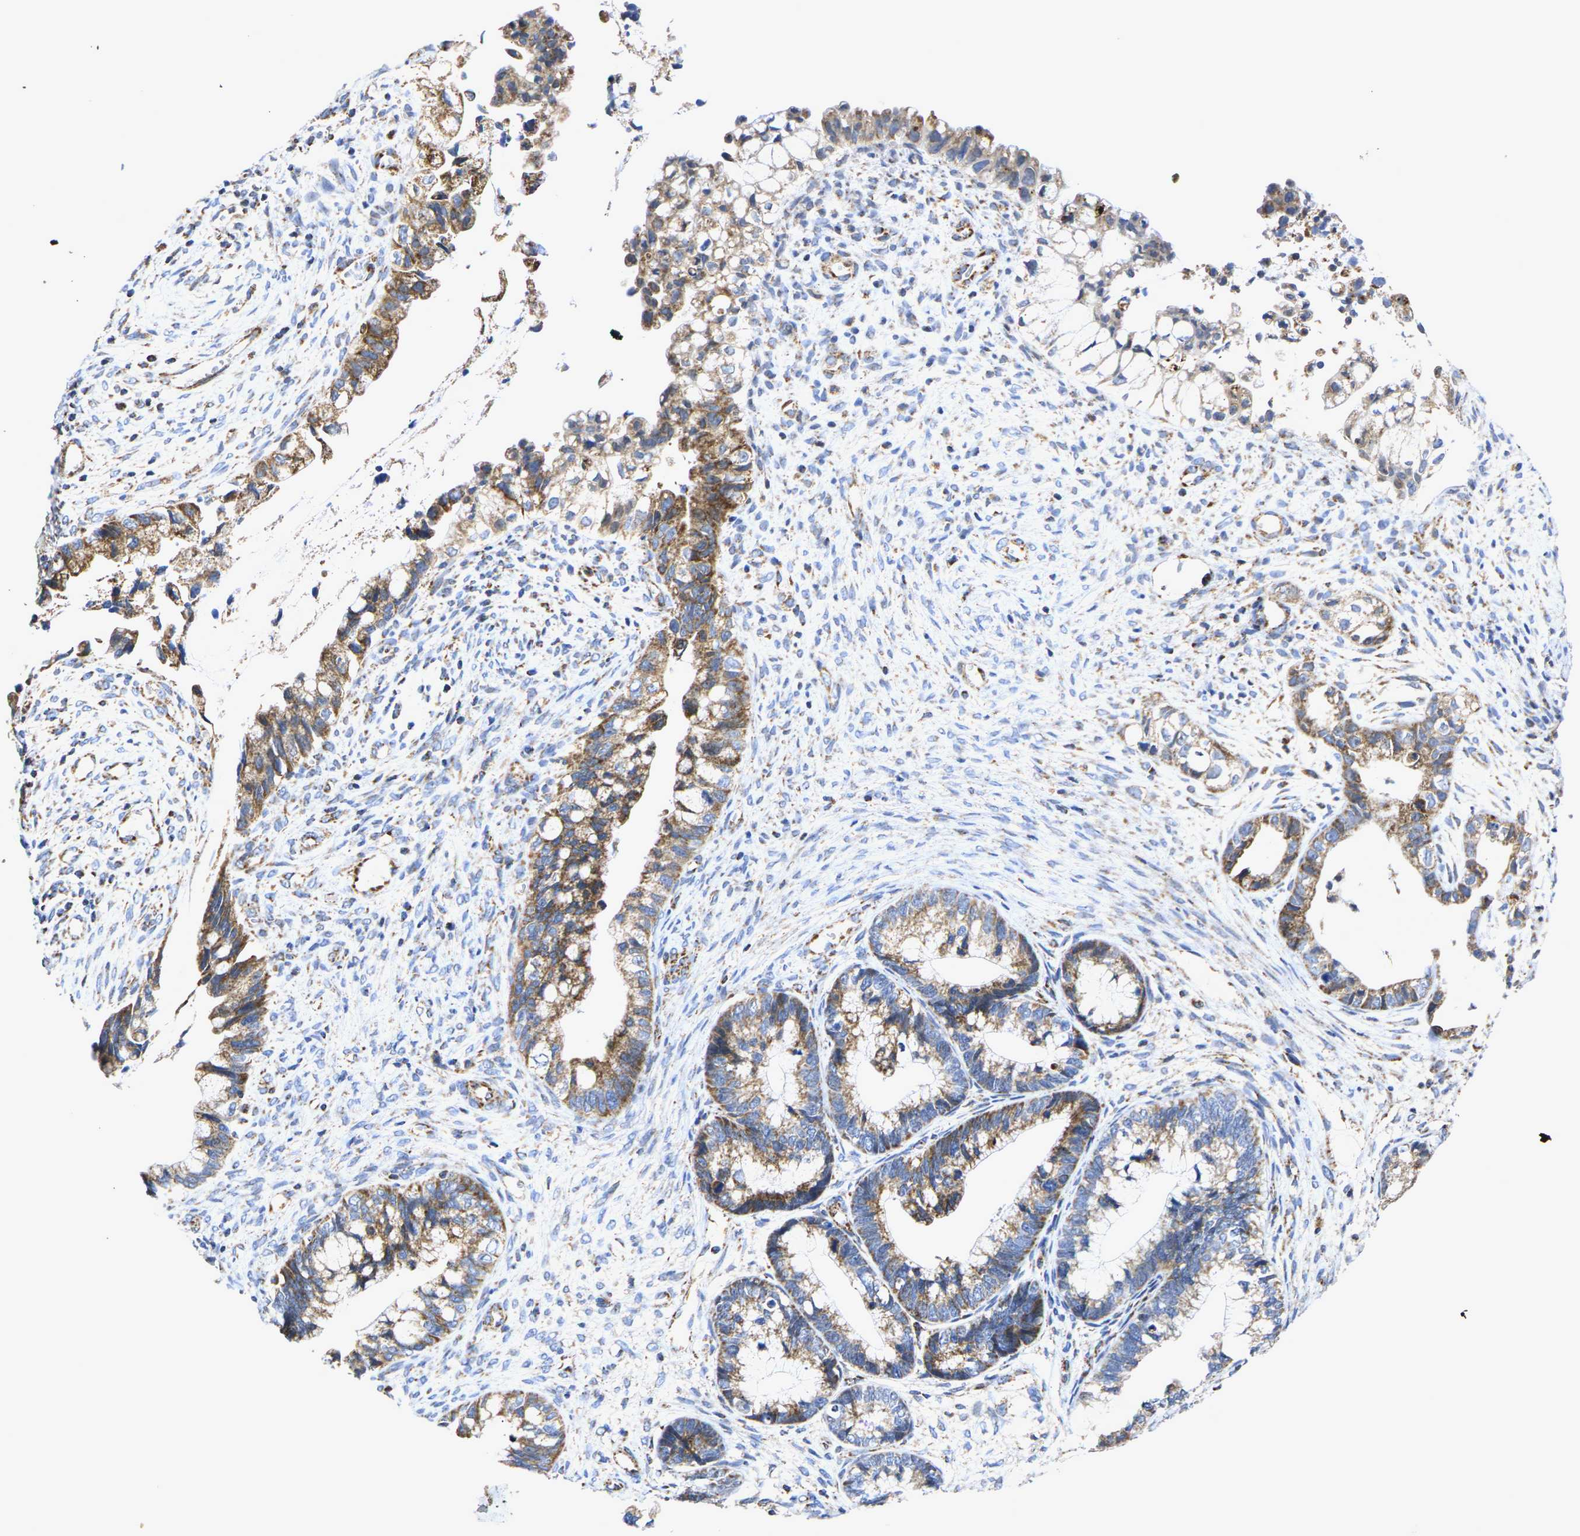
{"staining": {"intensity": "strong", "quantity": ">75%", "location": "cytoplasmic/membranous"}, "tissue": "cervical cancer", "cell_type": "Tumor cells", "image_type": "cancer", "snomed": [{"axis": "morphology", "description": "Adenocarcinoma, NOS"}, {"axis": "topography", "description": "Cervix"}], "caption": "The immunohistochemical stain highlights strong cytoplasmic/membranous staining in tumor cells of cervical adenocarcinoma tissue. The staining was performed using DAB (3,3'-diaminobenzidine) to visualize the protein expression in brown, while the nuclei were stained in blue with hematoxylin (Magnification: 20x).", "gene": "P2RY11", "patient": {"sex": "female", "age": 44}}